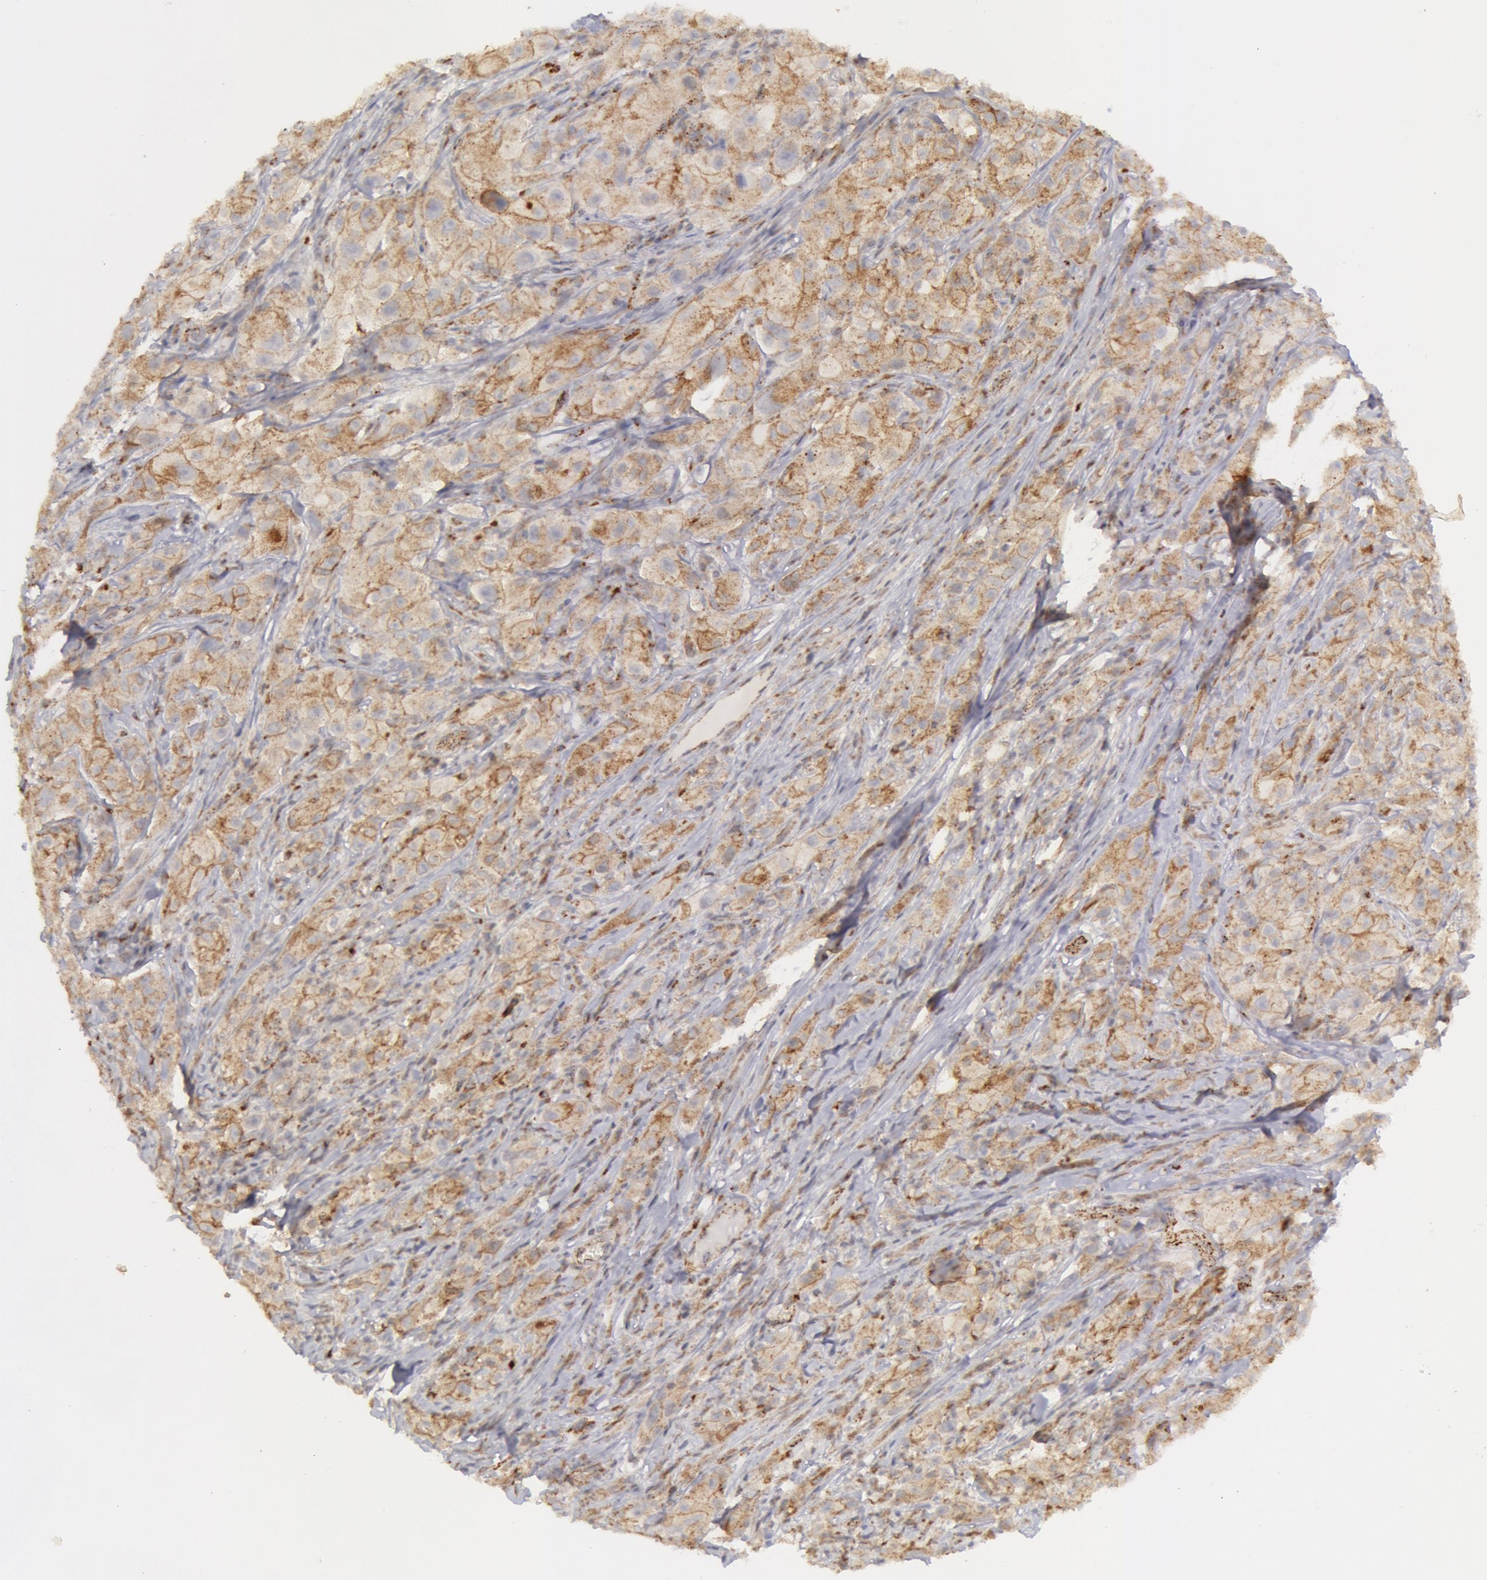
{"staining": {"intensity": "moderate", "quantity": ">75%", "location": "cytoplasmic/membranous"}, "tissue": "melanoma", "cell_type": "Tumor cells", "image_type": "cancer", "snomed": [{"axis": "morphology", "description": "Malignant melanoma, NOS"}, {"axis": "topography", "description": "Skin"}], "caption": "Malignant melanoma tissue demonstrates moderate cytoplasmic/membranous staining in about >75% of tumor cells Immunohistochemistry (ihc) stains the protein of interest in brown and the nuclei are stained blue.", "gene": "FLOT2", "patient": {"sex": "male", "age": 56}}